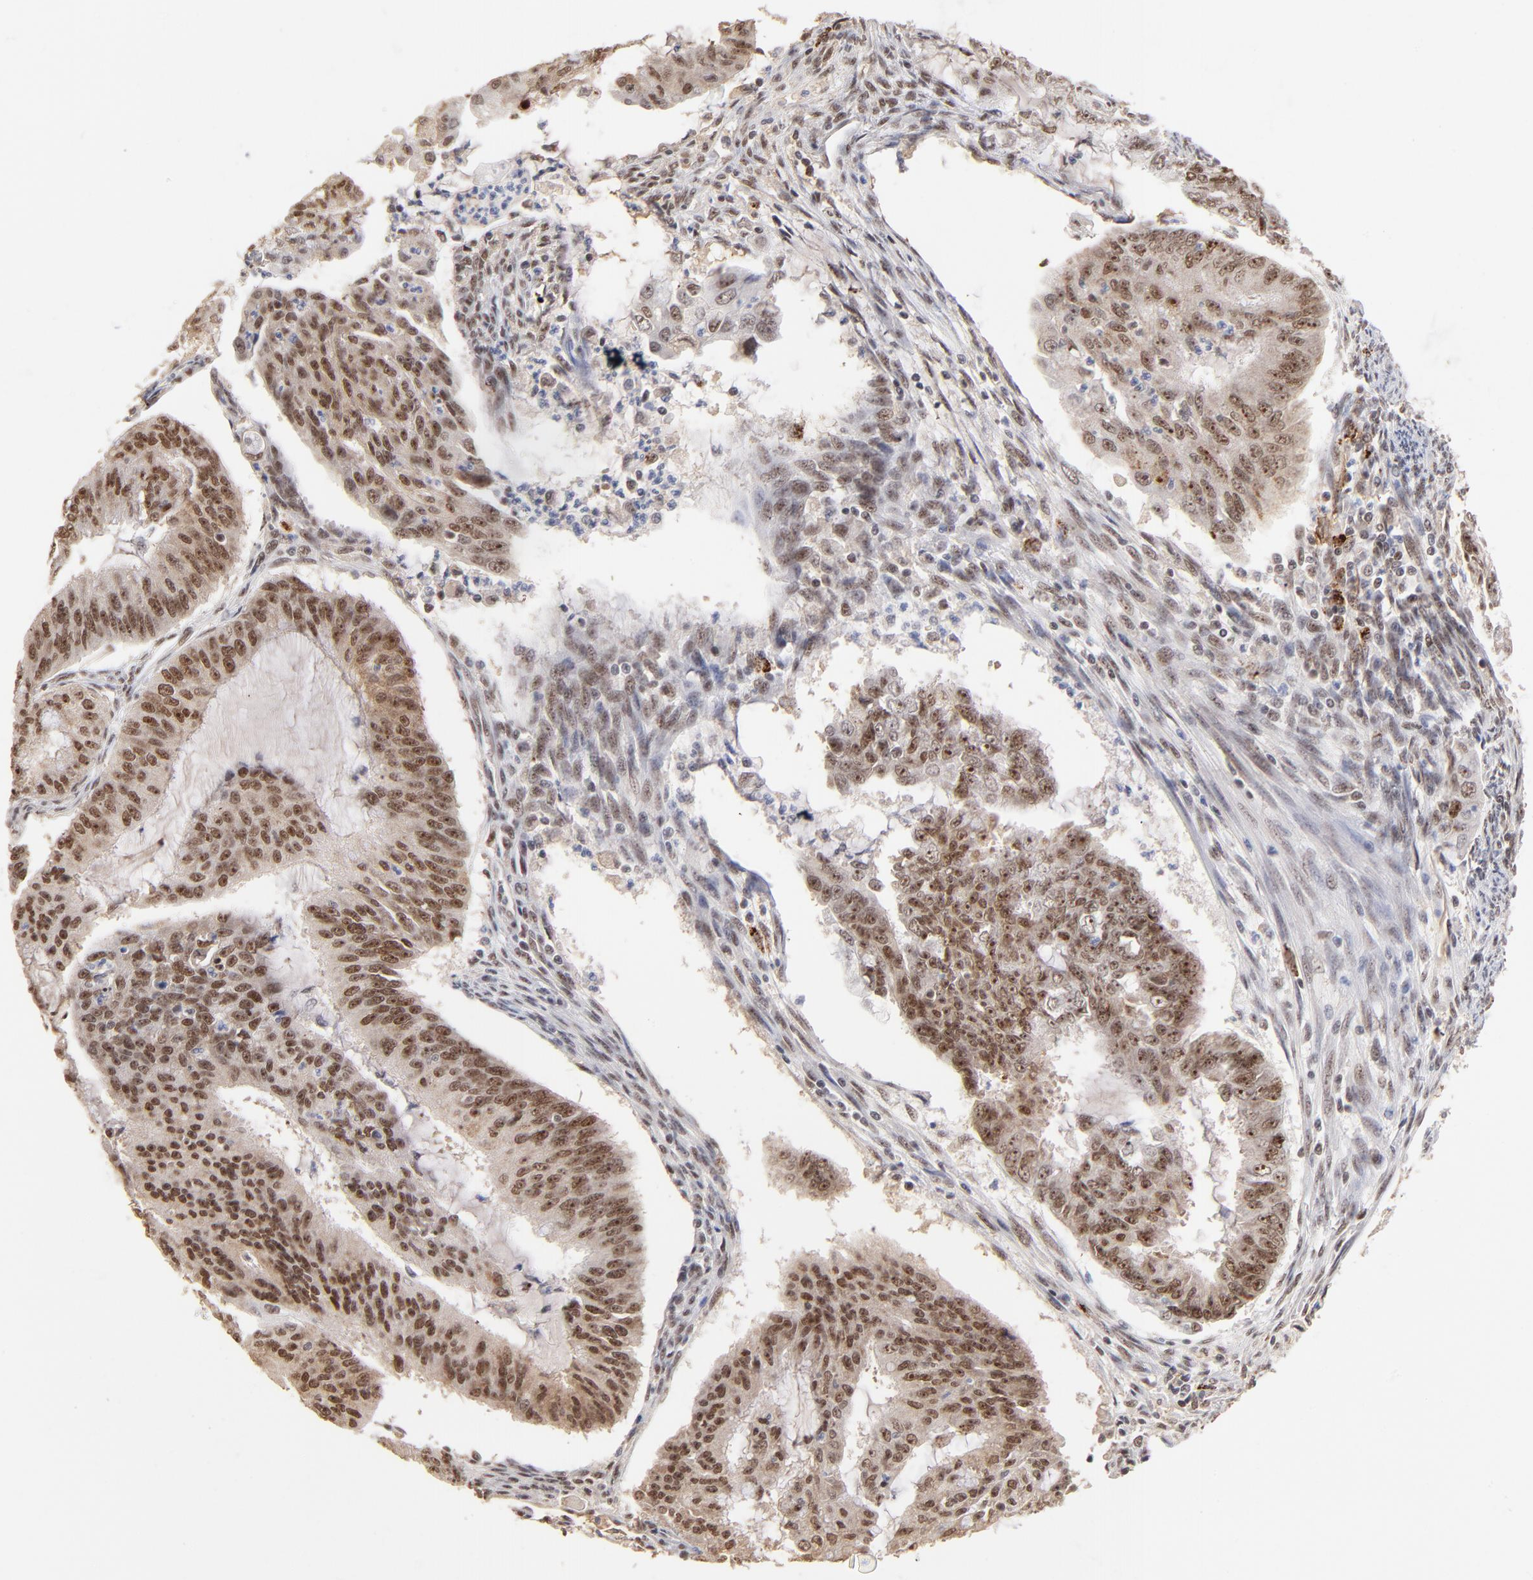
{"staining": {"intensity": "moderate", "quantity": ">75%", "location": "cytoplasmic/membranous,nuclear"}, "tissue": "endometrial cancer", "cell_type": "Tumor cells", "image_type": "cancer", "snomed": [{"axis": "morphology", "description": "Adenocarcinoma, NOS"}, {"axis": "topography", "description": "Endometrium"}], "caption": "Adenocarcinoma (endometrial) stained with a brown dye exhibits moderate cytoplasmic/membranous and nuclear positive expression in about >75% of tumor cells.", "gene": "ZNF146", "patient": {"sex": "female", "age": 75}}